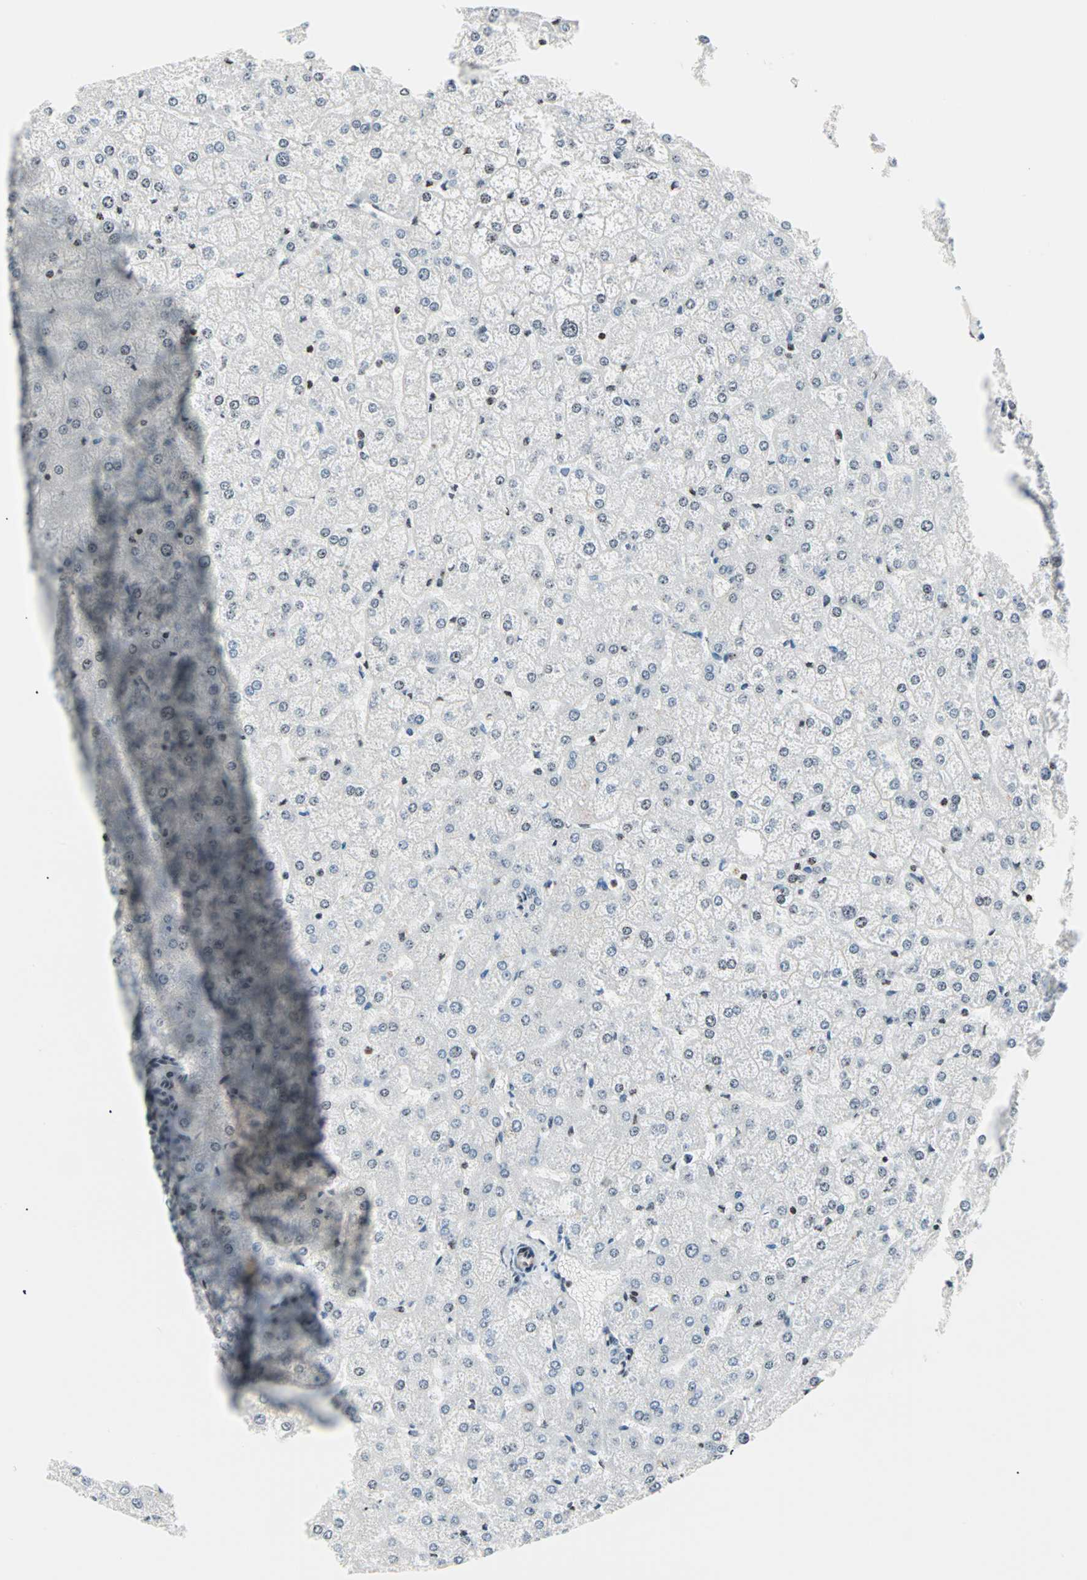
{"staining": {"intensity": "weak", "quantity": "25%-75%", "location": "nuclear"}, "tissue": "liver", "cell_type": "Cholangiocytes", "image_type": "normal", "snomed": [{"axis": "morphology", "description": "Normal tissue, NOS"}, {"axis": "topography", "description": "Liver"}], "caption": "A brown stain shows weak nuclear staining of a protein in cholangiocytes of benign liver.", "gene": "CENPA", "patient": {"sex": "female", "age": 32}}